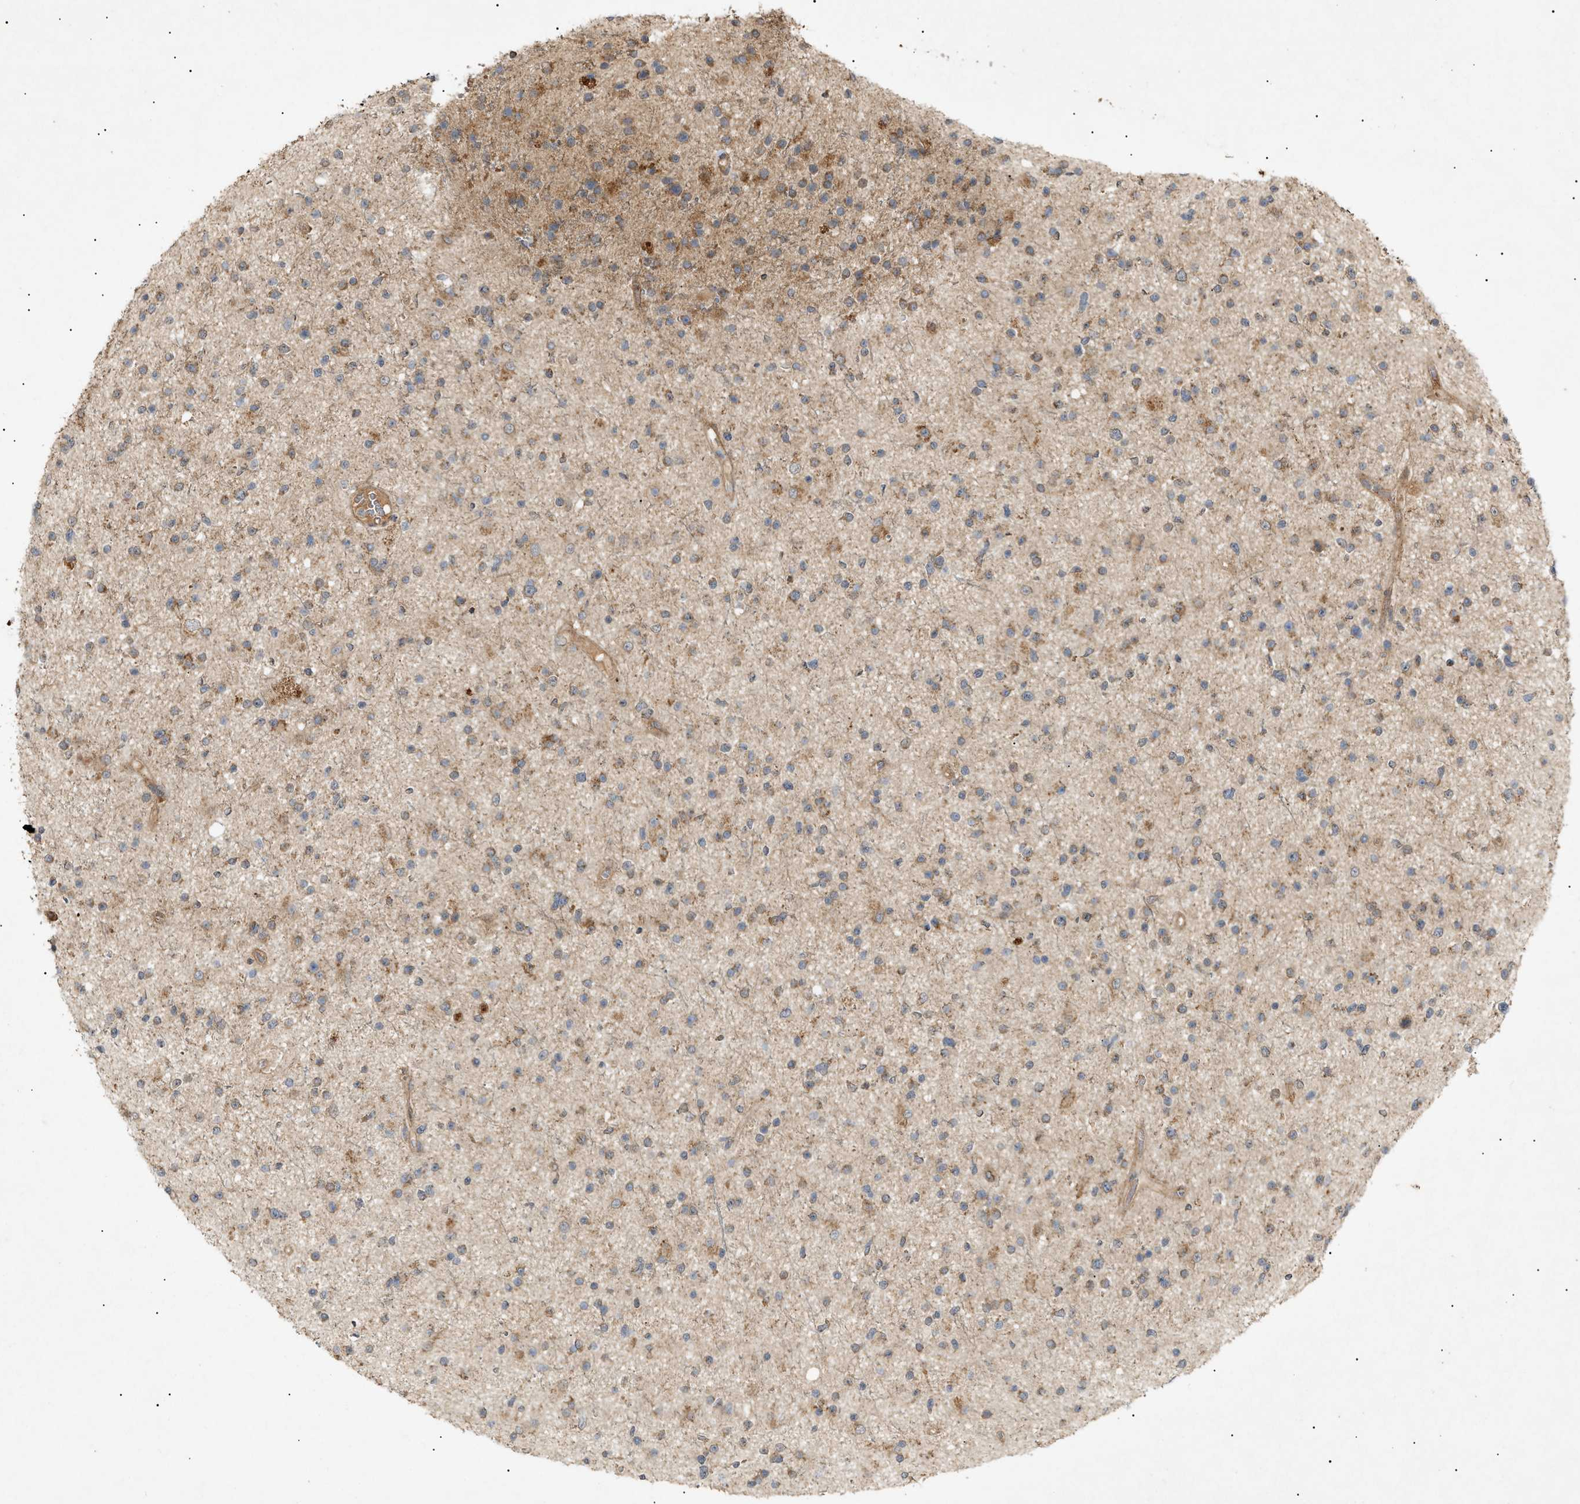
{"staining": {"intensity": "moderate", "quantity": ">75%", "location": "cytoplasmic/membranous"}, "tissue": "glioma", "cell_type": "Tumor cells", "image_type": "cancer", "snomed": [{"axis": "morphology", "description": "Glioma, malignant, High grade"}, {"axis": "topography", "description": "Brain"}], "caption": "A photomicrograph of malignant glioma (high-grade) stained for a protein reveals moderate cytoplasmic/membranous brown staining in tumor cells.", "gene": "MTCH1", "patient": {"sex": "male", "age": 33}}